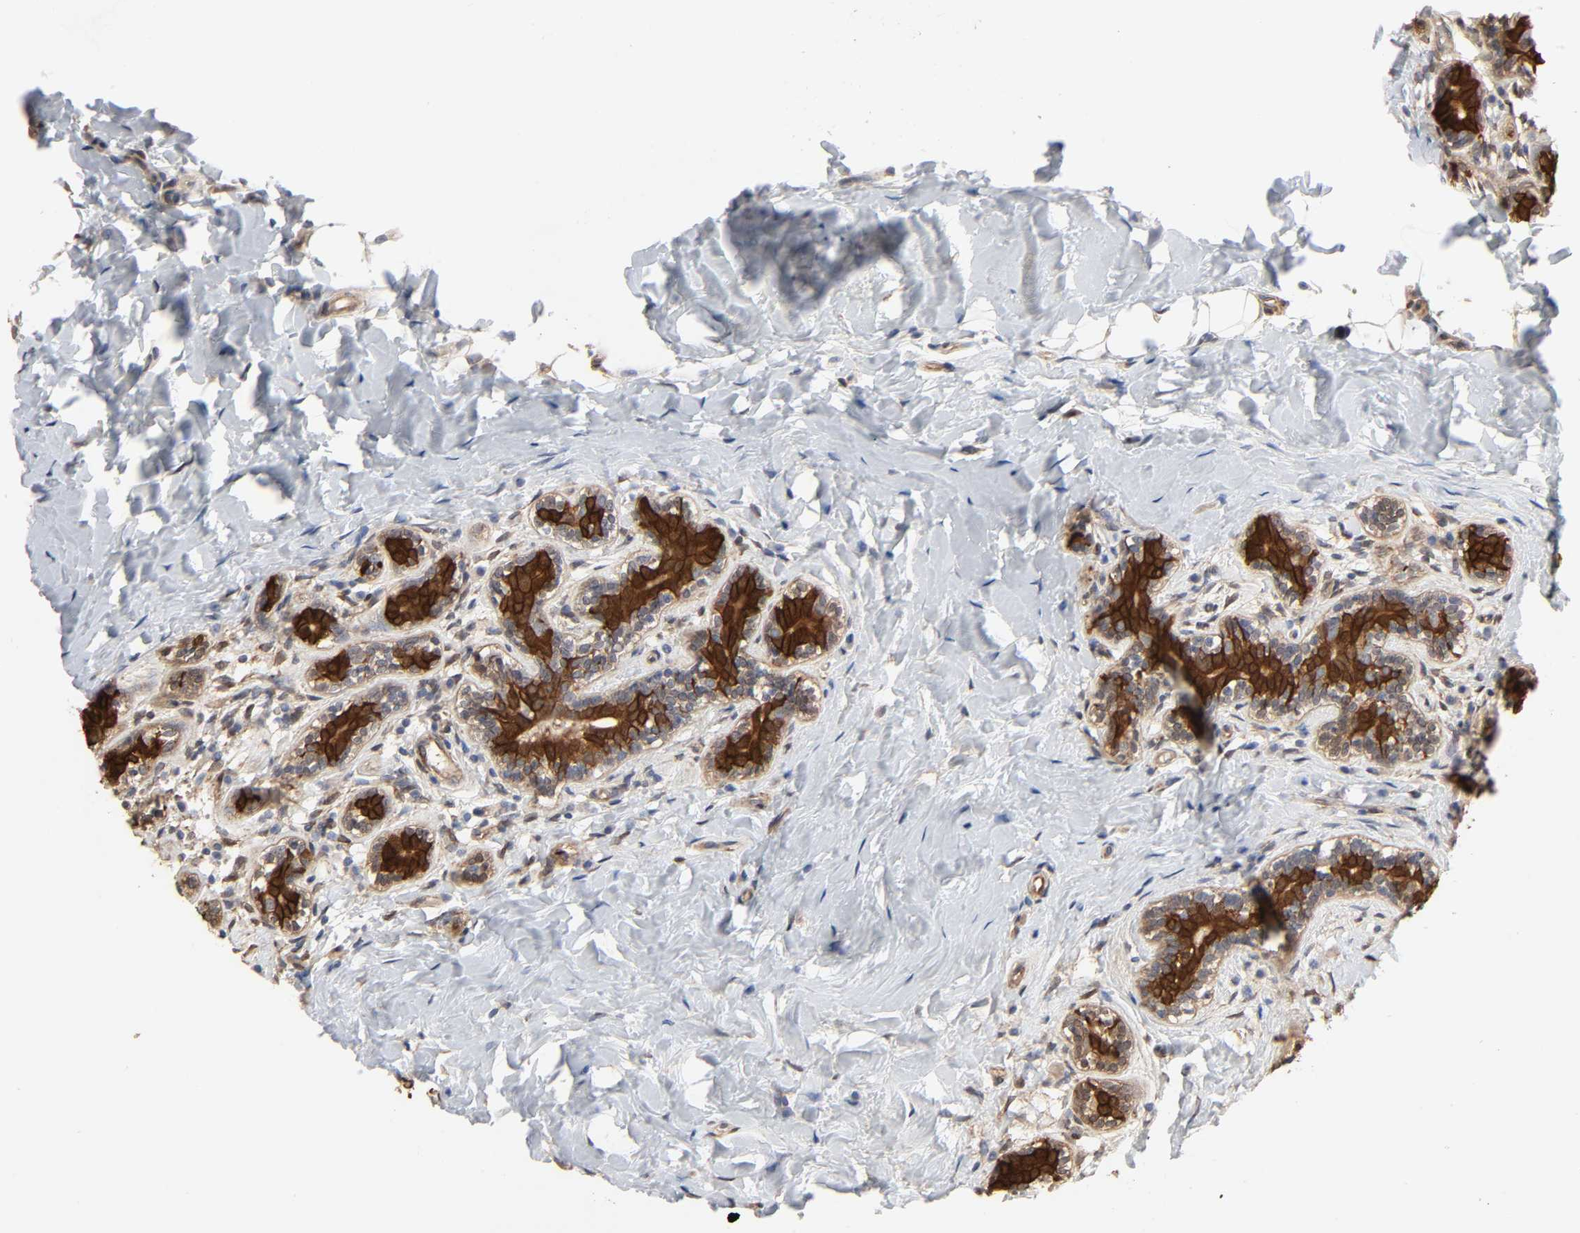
{"staining": {"intensity": "strong", "quantity": ">75%", "location": "cytoplasmic/membranous"}, "tissue": "breast cancer", "cell_type": "Tumor cells", "image_type": "cancer", "snomed": [{"axis": "morphology", "description": "Normal tissue, NOS"}, {"axis": "morphology", "description": "Lobular carcinoma"}, {"axis": "topography", "description": "Breast"}], "caption": "Human breast lobular carcinoma stained for a protein (brown) exhibits strong cytoplasmic/membranous positive staining in about >75% of tumor cells.", "gene": "NDRG2", "patient": {"sex": "female", "age": 47}}